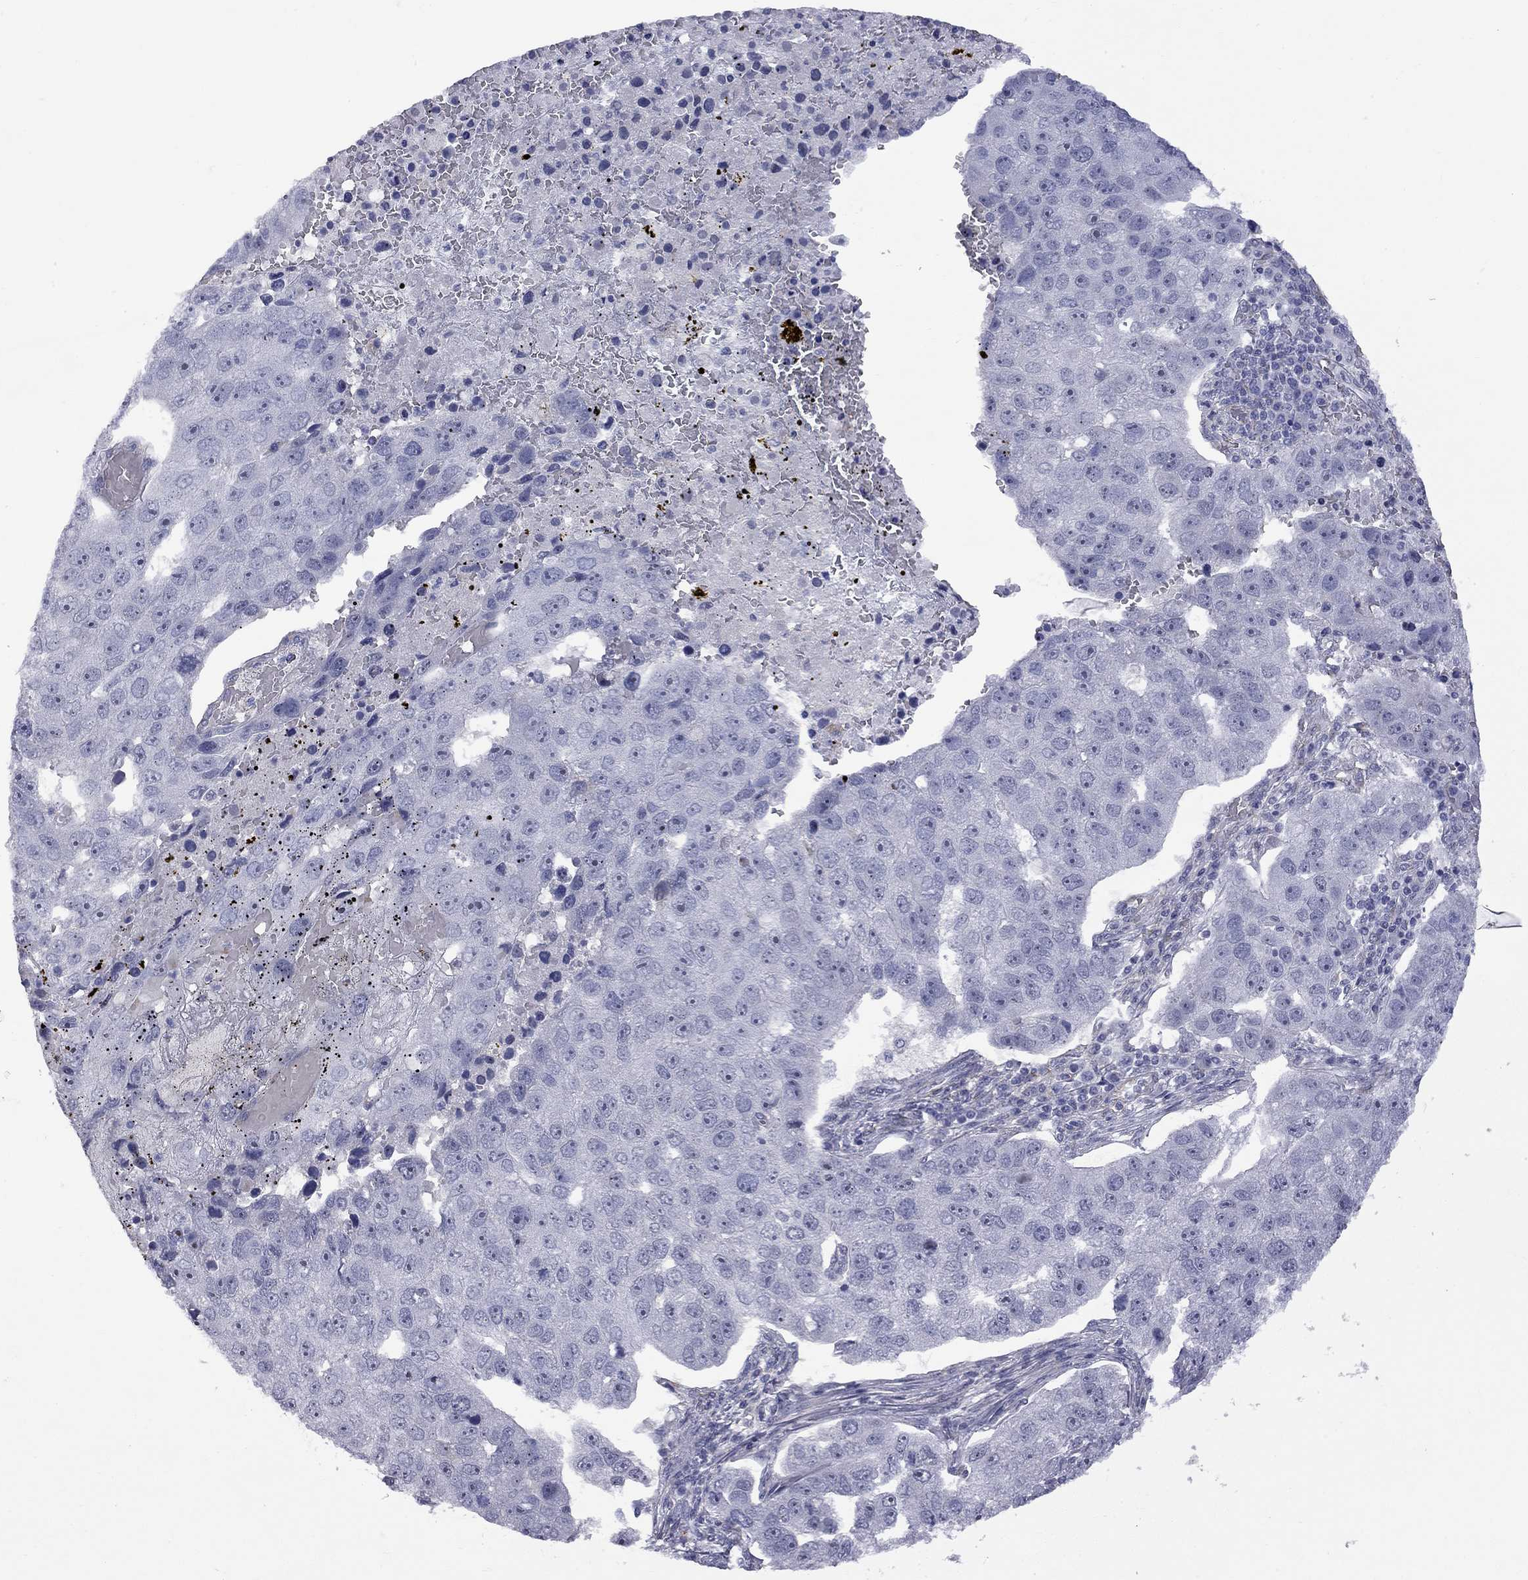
{"staining": {"intensity": "negative", "quantity": "none", "location": "none"}, "tissue": "pancreatic cancer", "cell_type": "Tumor cells", "image_type": "cancer", "snomed": [{"axis": "morphology", "description": "Adenocarcinoma, NOS"}, {"axis": "topography", "description": "Pancreas"}], "caption": "This is an immunohistochemistry (IHC) micrograph of human adenocarcinoma (pancreatic). There is no positivity in tumor cells.", "gene": "GSG1L", "patient": {"sex": "female", "age": 61}}